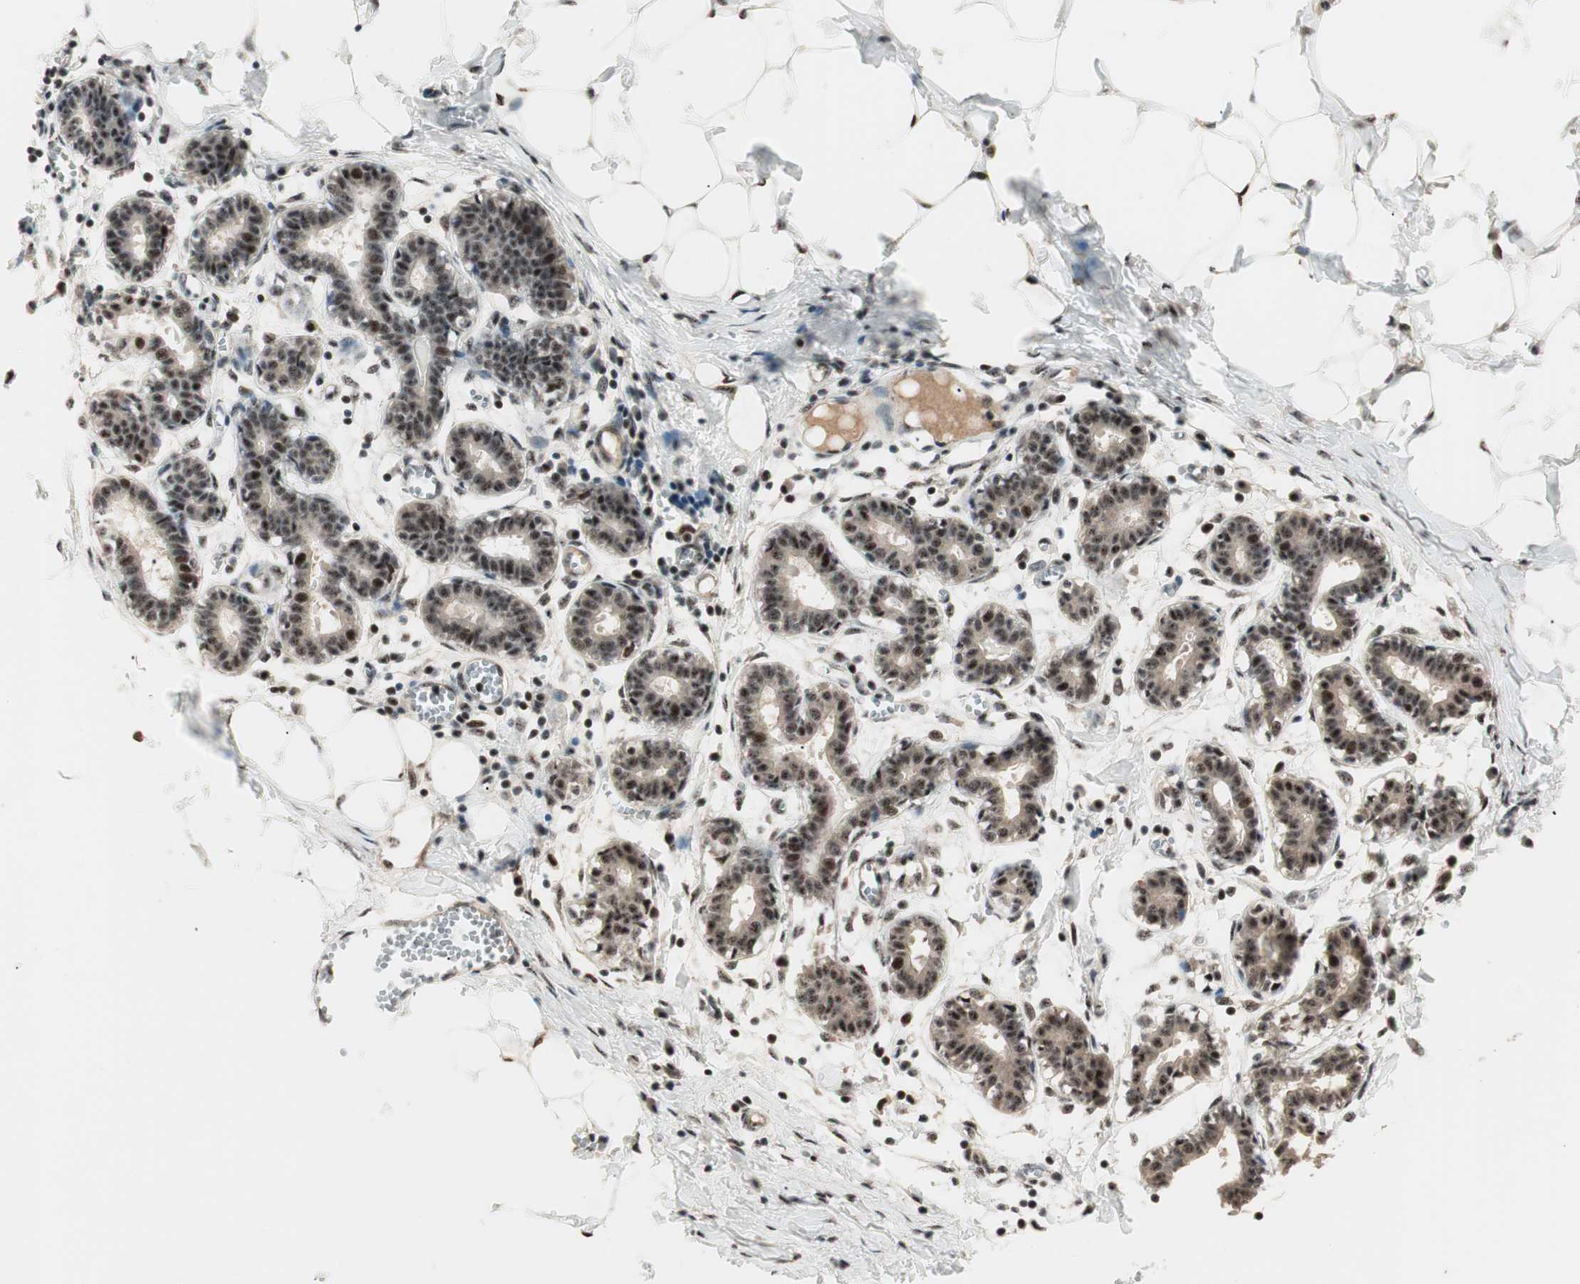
{"staining": {"intensity": "moderate", "quantity": ">75%", "location": "nuclear"}, "tissue": "breast", "cell_type": "Adipocytes", "image_type": "normal", "snomed": [{"axis": "morphology", "description": "Normal tissue, NOS"}, {"axis": "topography", "description": "Breast"}], "caption": "A histopathology image of breast stained for a protein displays moderate nuclear brown staining in adipocytes.", "gene": "NR5A2", "patient": {"sex": "female", "age": 27}}